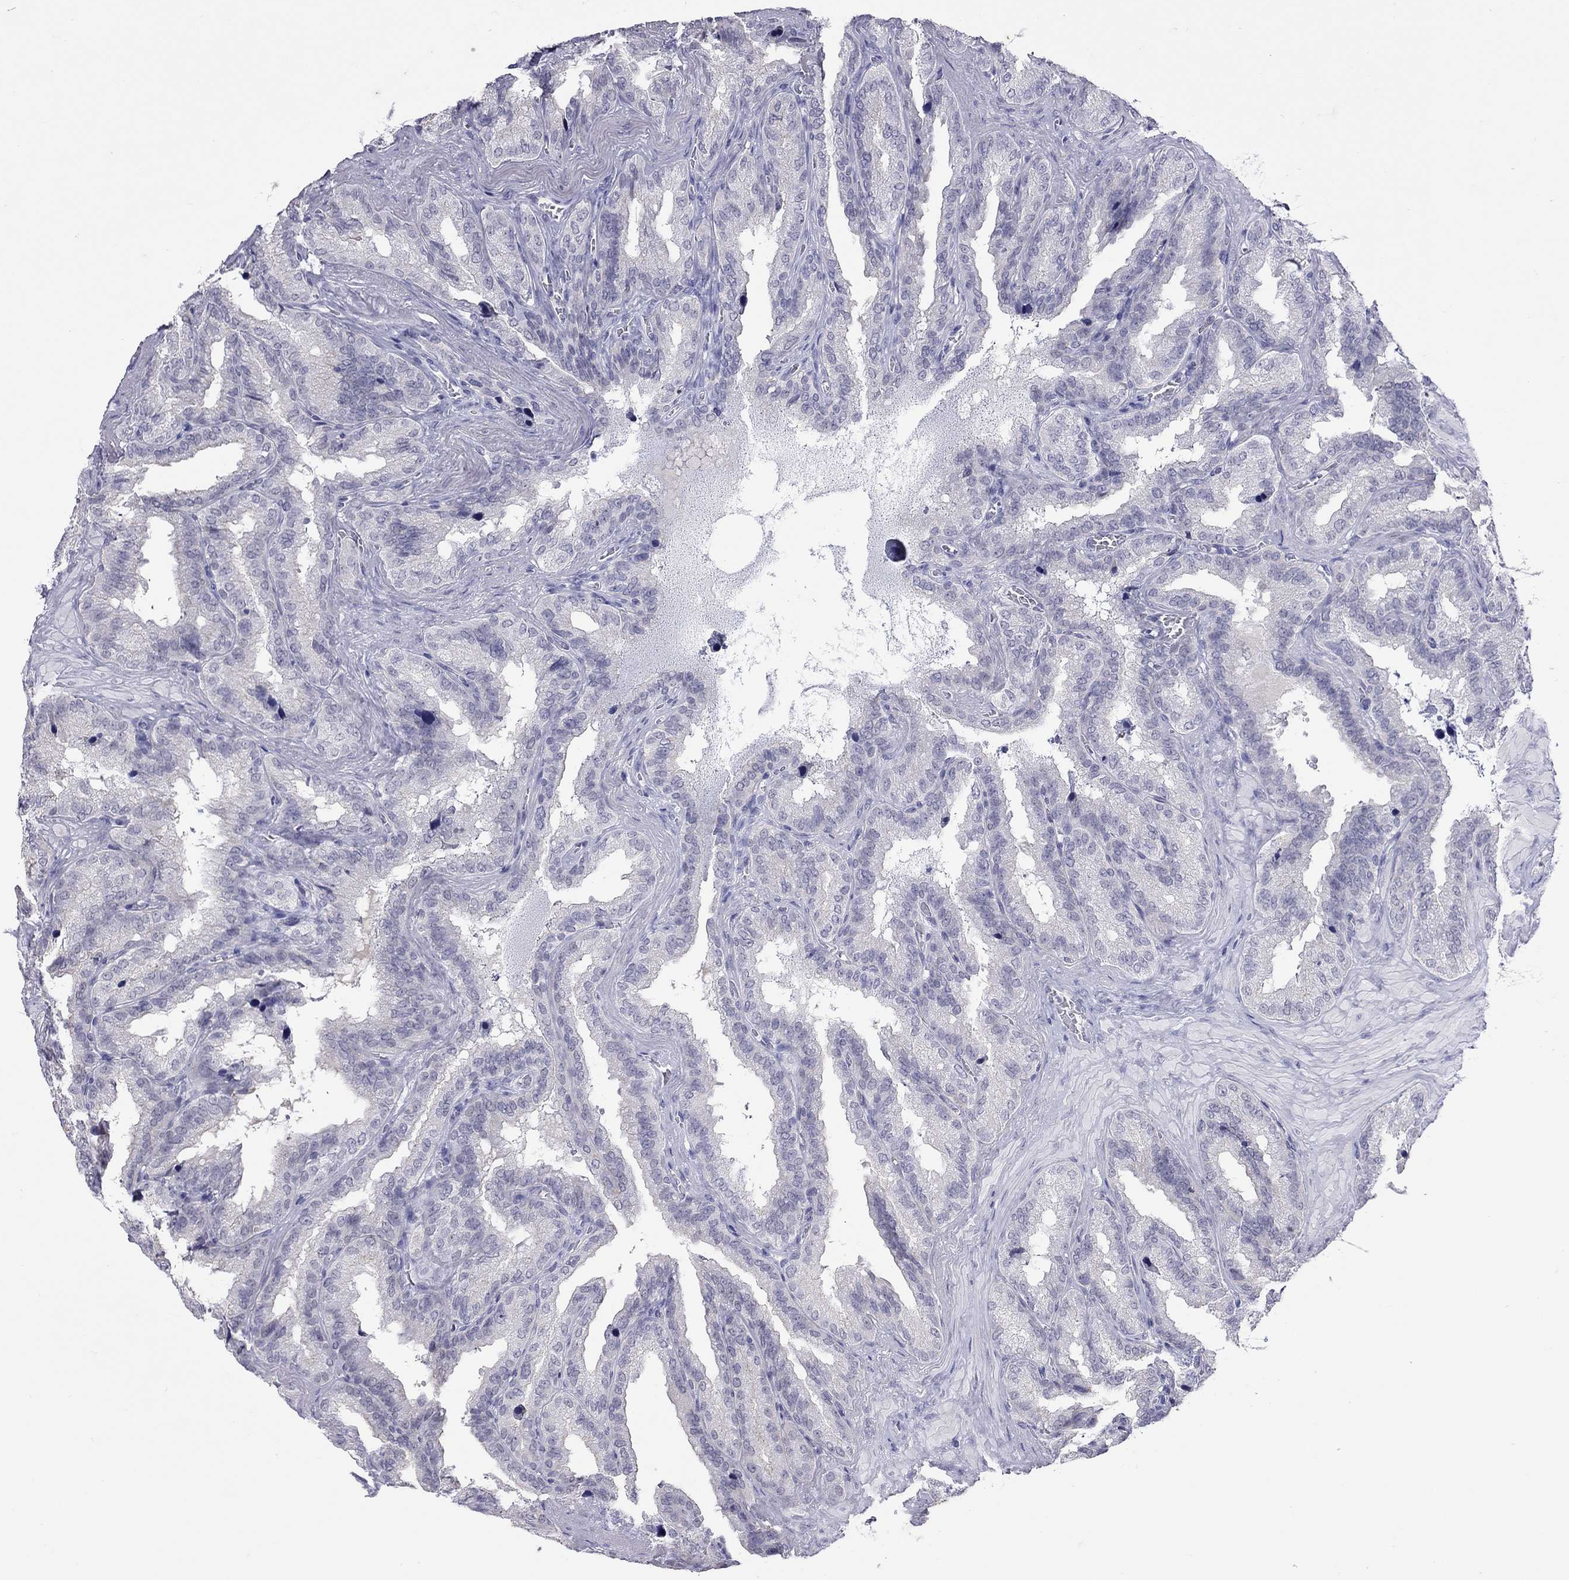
{"staining": {"intensity": "negative", "quantity": "none", "location": "none"}, "tissue": "seminal vesicle", "cell_type": "Glandular cells", "image_type": "normal", "snomed": [{"axis": "morphology", "description": "Normal tissue, NOS"}, {"axis": "topography", "description": "Seminal veicle"}], "caption": "Immunohistochemical staining of benign human seminal vesicle shows no significant expression in glandular cells.", "gene": "JHY", "patient": {"sex": "male", "age": 37}}